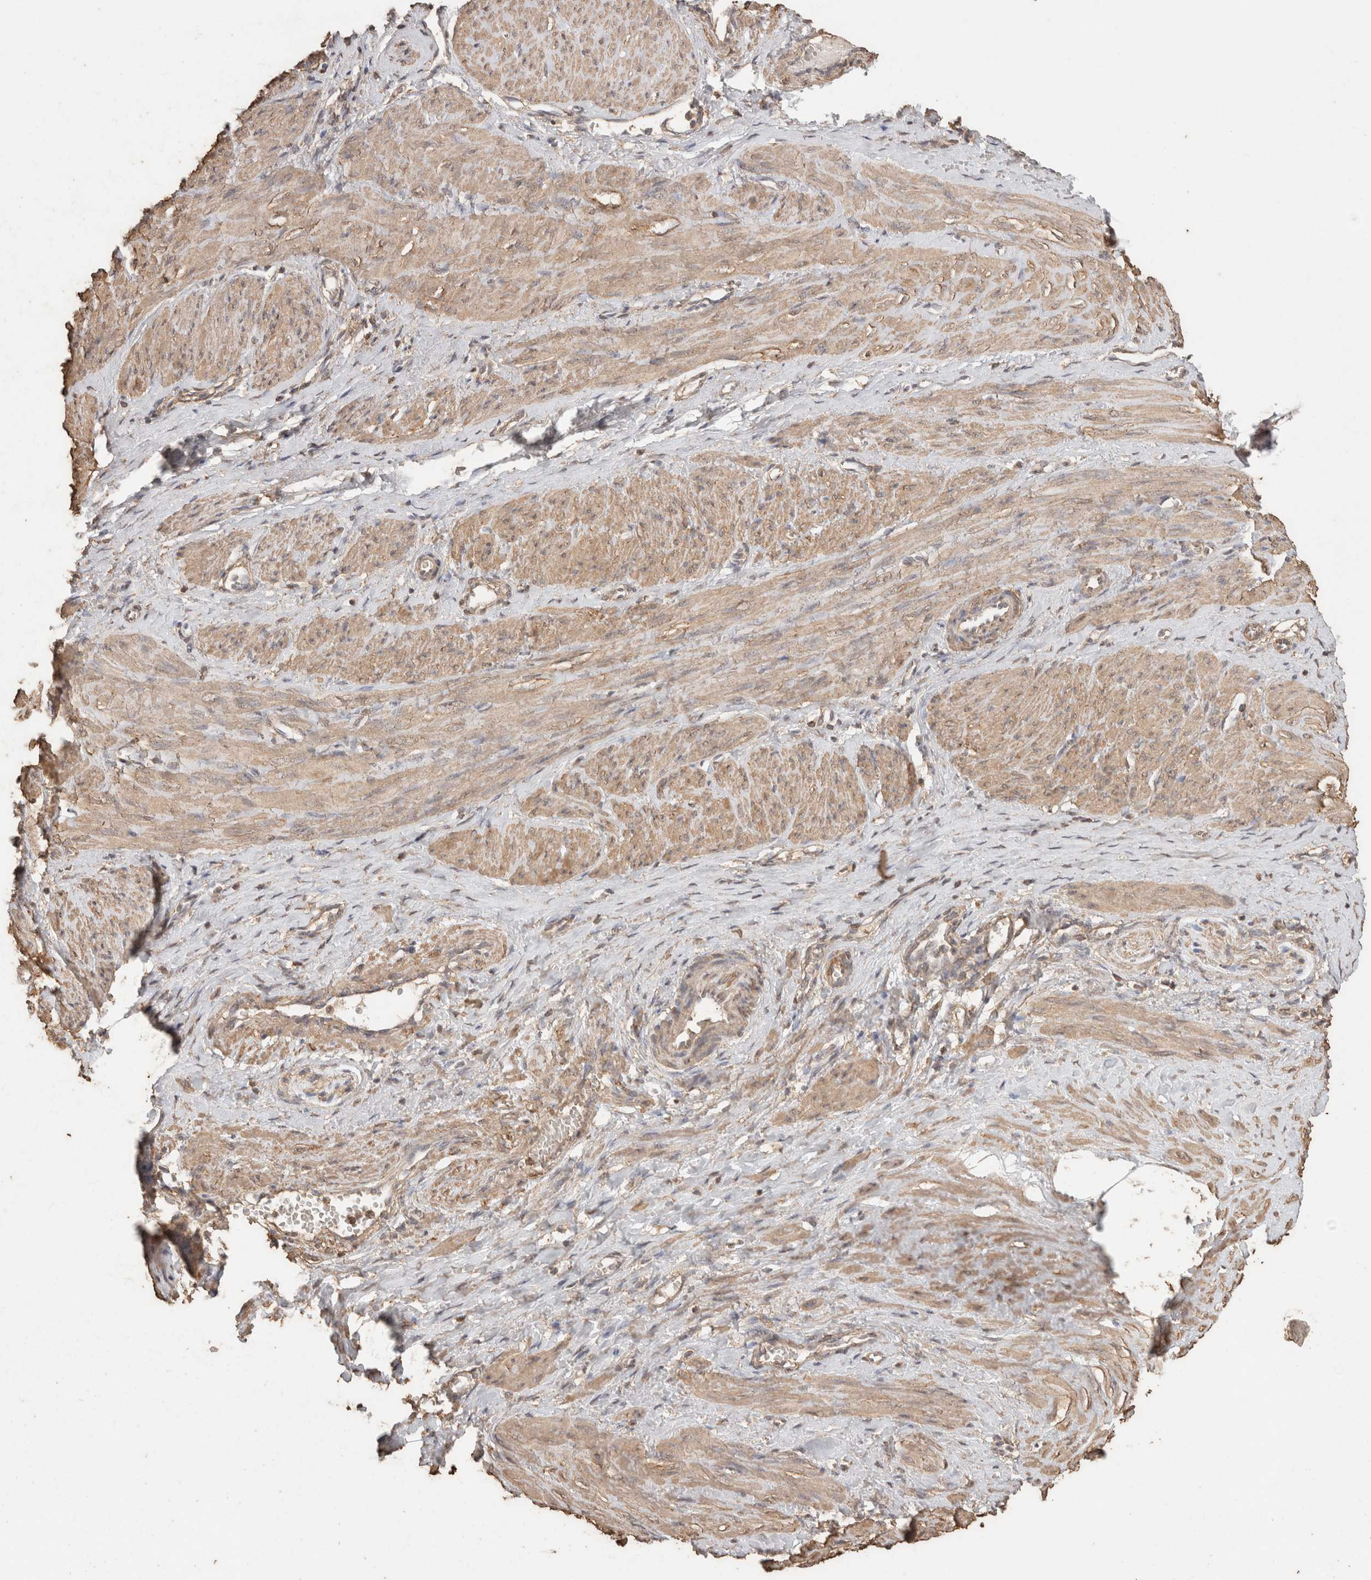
{"staining": {"intensity": "weak", "quantity": ">75%", "location": "cytoplasmic/membranous"}, "tissue": "smooth muscle", "cell_type": "Smooth muscle cells", "image_type": "normal", "snomed": [{"axis": "morphology", "description": "Normal tissue, NOS"}, {"axis": "topography", "description": "Endometrium"}], "caption": "This histopathology image demonstrates normal smooth muscle stained with IHC to label a protein in brown. The cytoplasmic/membranous of smooth muscle cells show weak positivity for the protein. Nuclei are counter-stained blue.", "gene": "CX3CL1", "patient": {"sex": "female", "age": 33}}